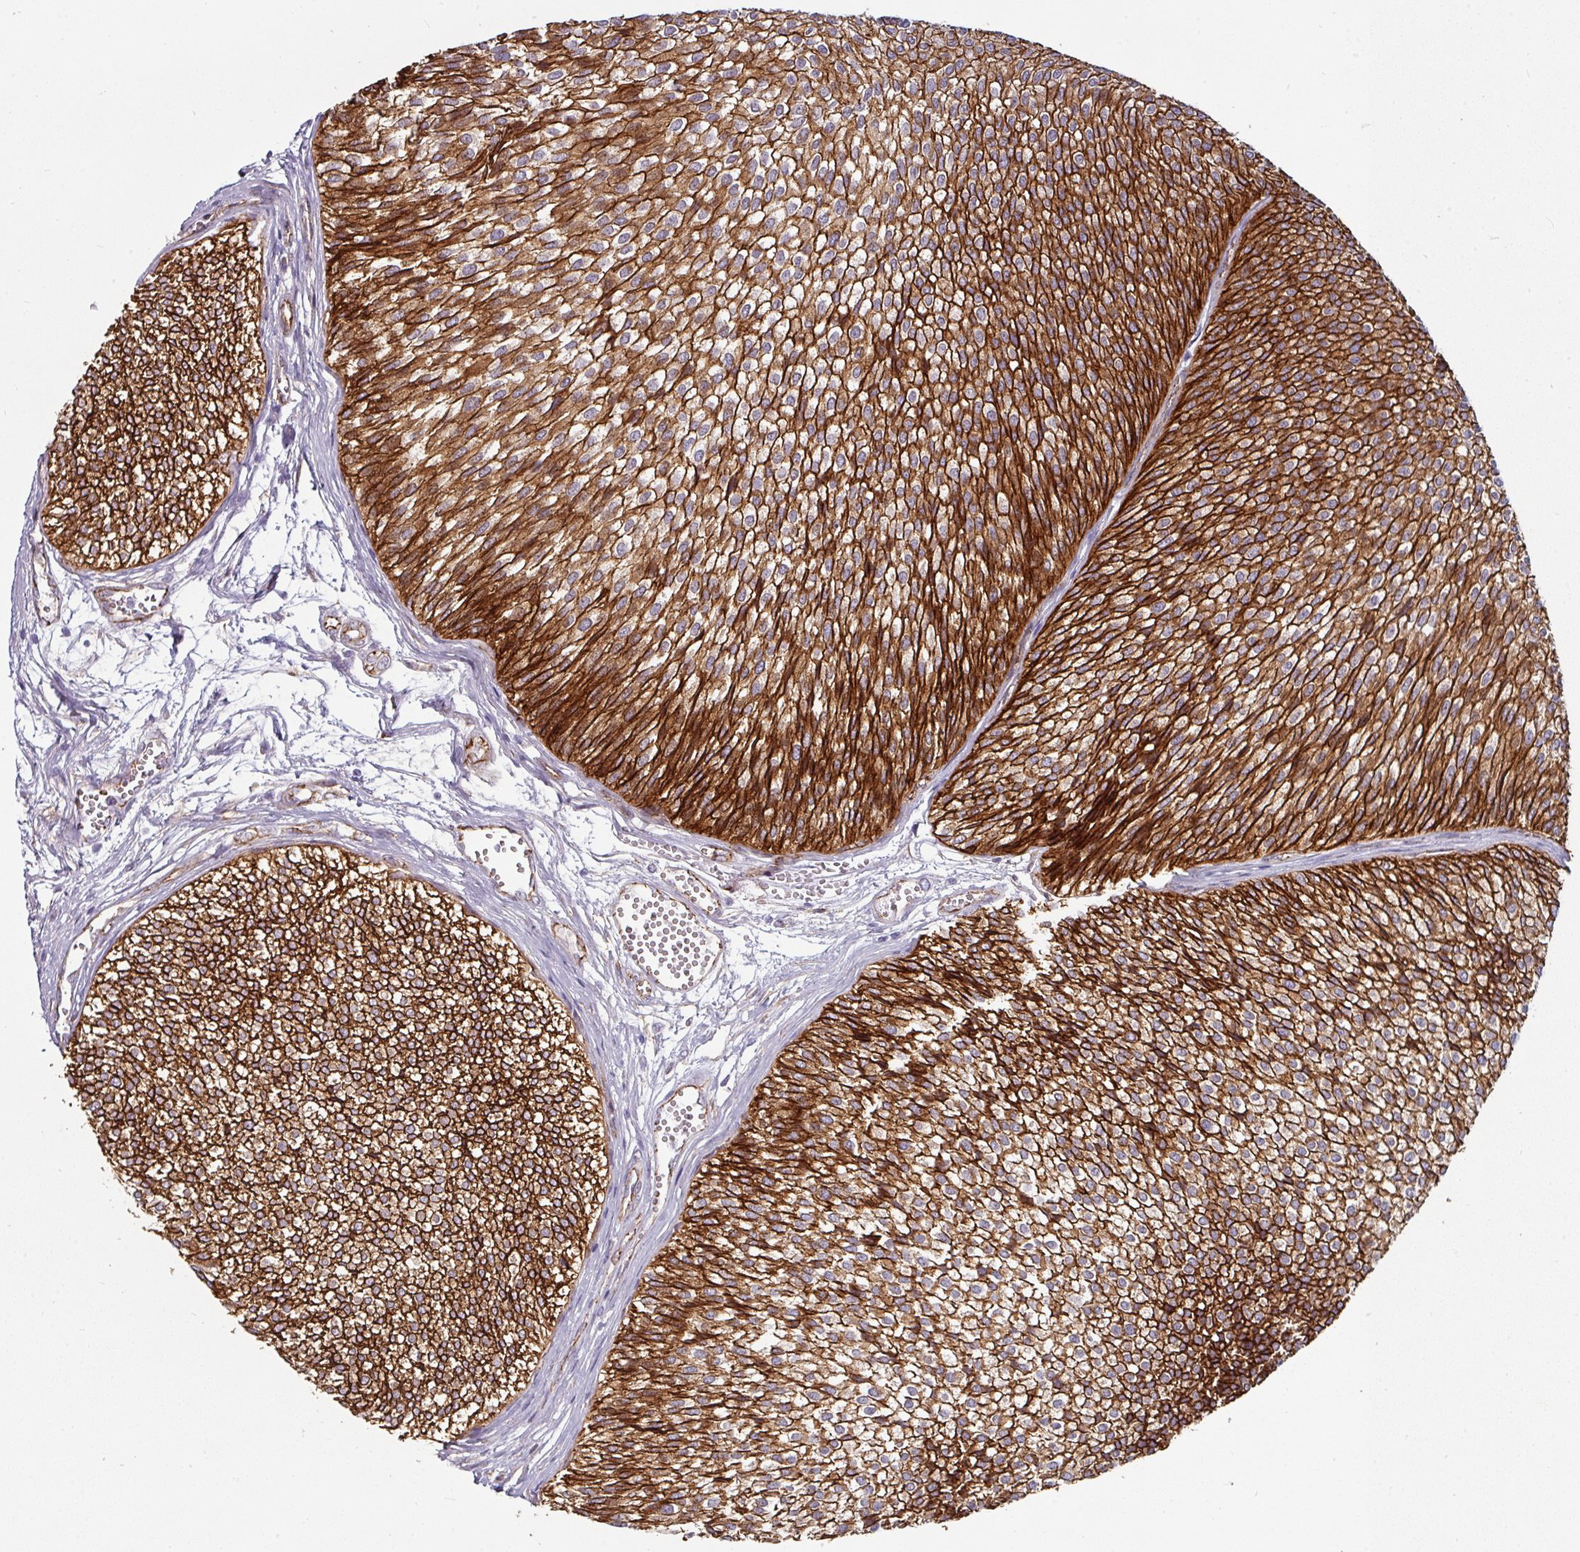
{"staining": {"intensity": "strong", "quantity": ">75%", "location": "cytoplasmic/membranous"}, "tissue": "urothelial cancer", "cell_type": "Tumor cells", "image_type": "cancer", "snomed": [{"axis": "morphology", "description": "Urothelial carcinoma, Low grade"}, {"axis": "topography", "description": "Urinary bladder"}], "caption": "Tumor cells display strong cytoplasmic/membranous positivity in about >75% of cells in urothelial cancer.", "gene": "JUP", "patient": {"sex": "male", "age": 91}}